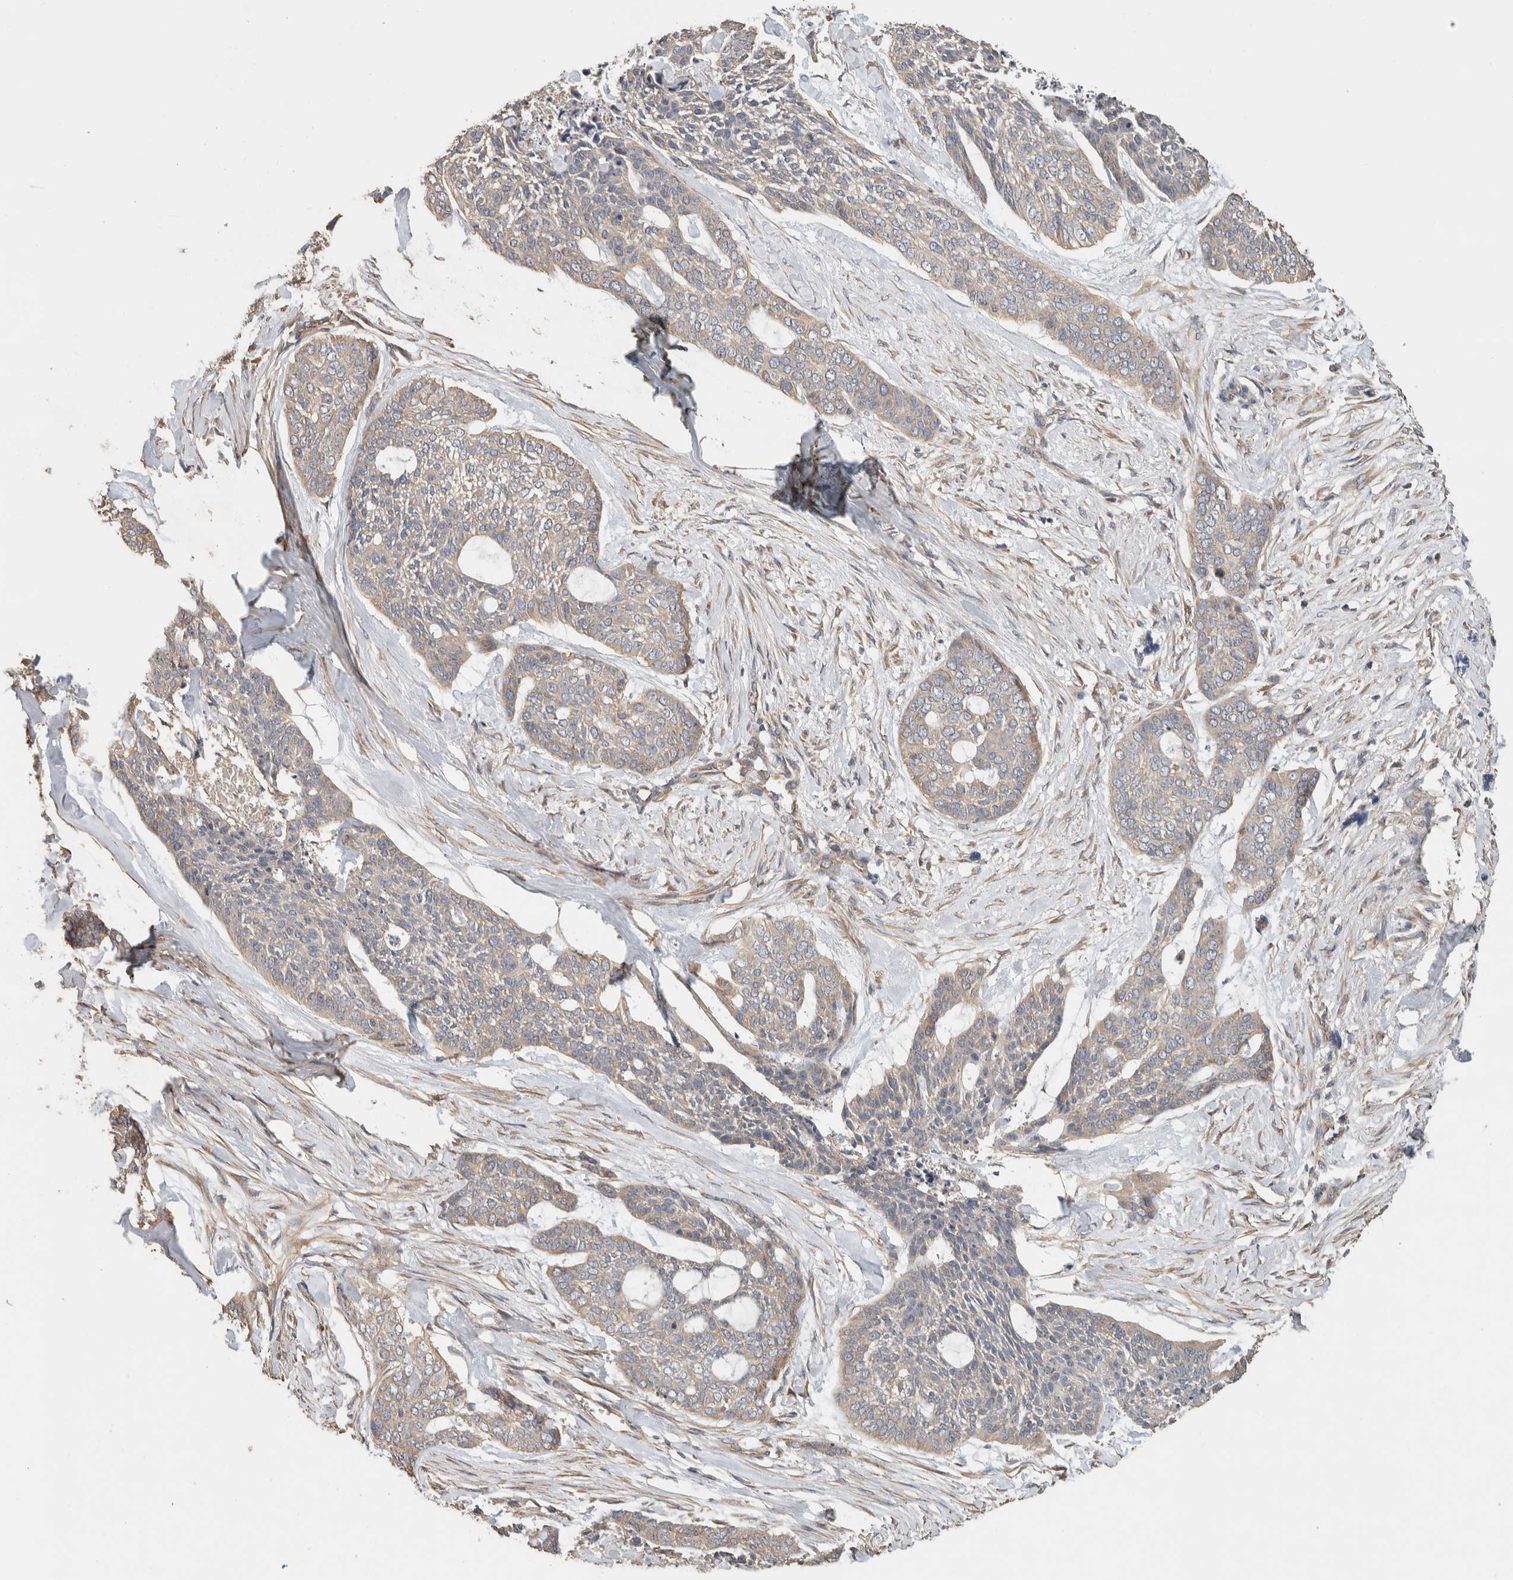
{"staining": {"intensity": "weak", "quantity": ">75%", "location": "cytoplasmic/membranous"}, "tissue": "skin cancer", "cell_type": "Tumor cells", "image_type": "cancer", "snomed": [{"axis": "morphology", "description": "Basal cell carcinoma"}, {"axis": "topography", "description": "Skin"}], "caption": "A brown stain highlights weak cytoplasmic/membranous staining of a protein in skin cancer (basal cell carcinoma) tumor cells.", "gene": "EIF4G3", "patient": {"sex": "female", "age": 64}}